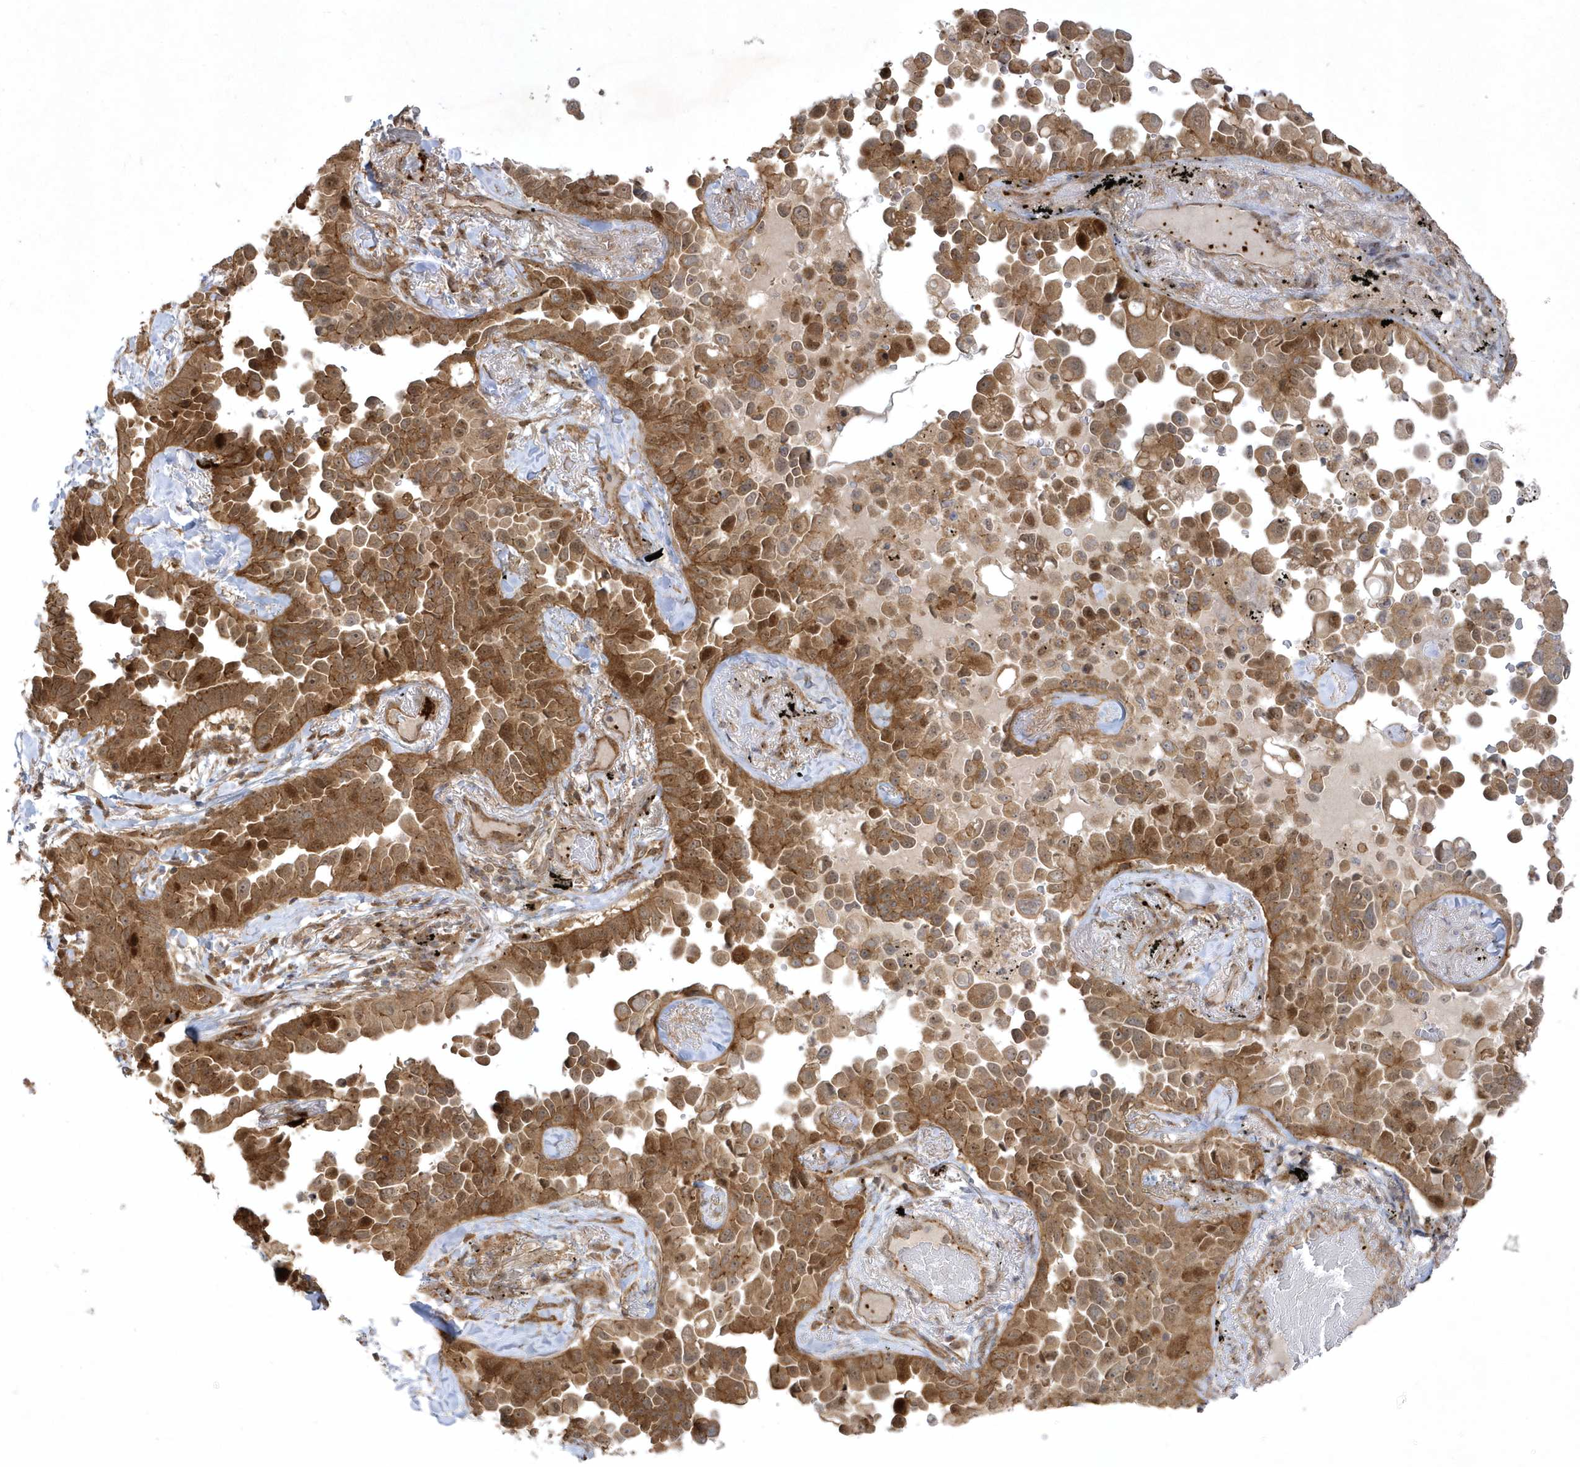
{"staining": {"intensity": "moderate", "quantity": ">75%", "location": "cytoplasmic/membranous,nuclear"}, "tissue": "lung cancer", "cell_type": "Tumor cells", "image_type": "cancer", "snomed": [{"axis": "morphology", "description": "Adenocarcinoma, NOS"}, {"axis": "topography", "description": "Lung"}], "caption": "Immunohistochemical staining of lung adenocarcinoma exhibits medium levels of moderate cytoplasmic/membranous and nuclear expression in about >75% of tumor cells. (IHC, brightfield microscopy, high magnification).", "gene": "NAF1", "patient": {"sex": "female", "age": 67}}